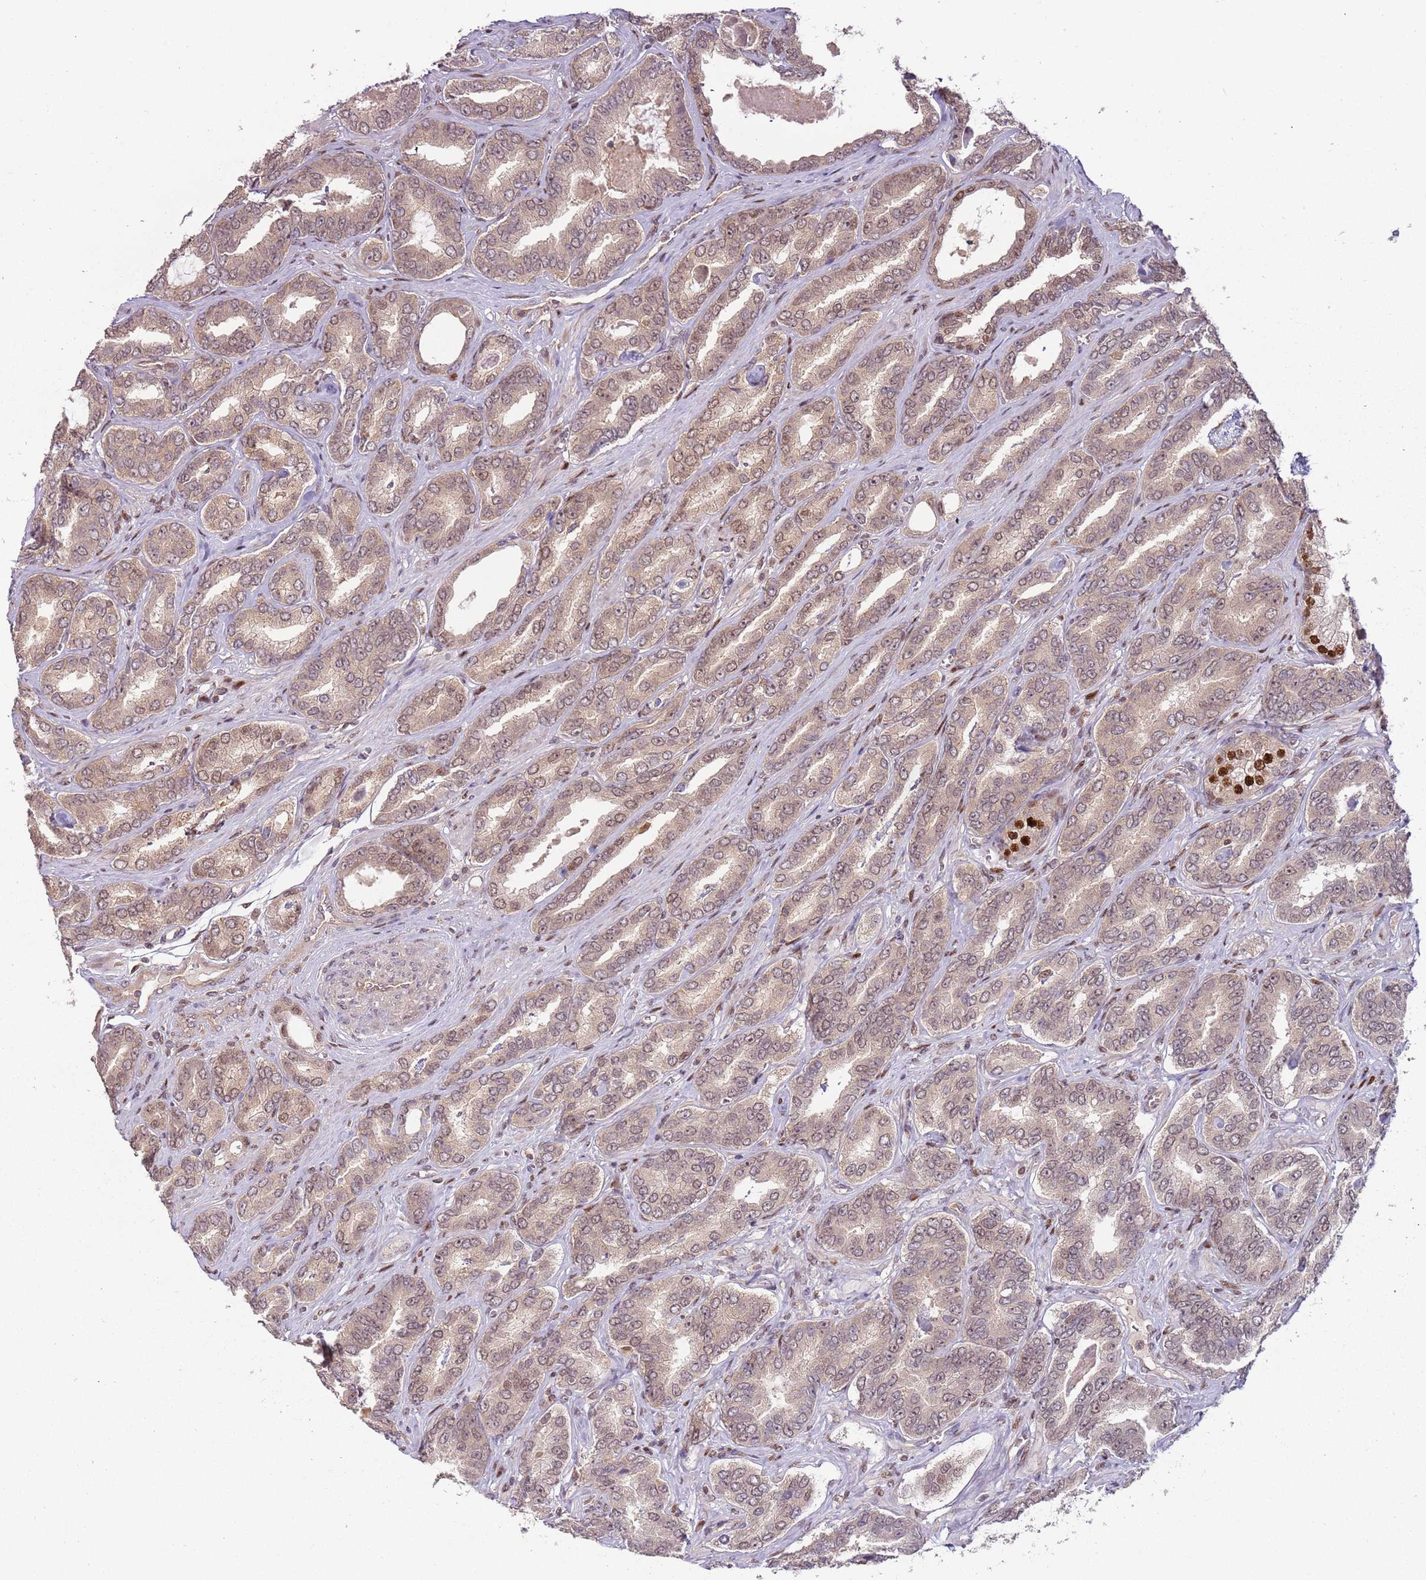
{"staining": {"intensity": "moderate", "quantity": ">75%", "location": "cytoplasmic/membranous,nuclear"}, "tissue": "prostate cancer", "cell_type": "Tumor cells", "image_type": "cancer", "snomed": [{"axis": "morphology", "description": "Adenocarcinoma, High grade"}, {"axis": "topography", "description": "Prostate"}], "caption": "Protein staining of prostate adenocarcinoma (high-grade) tissue demonstrates moderate cytoplasmic/membranous and nuclear expression in about >75% of tumor cells. (DAB IHC, brown staining for protein, blue staining for nuclei).", "gene": "GSTO2", "patient": {"sex": "male", "age": 72}}